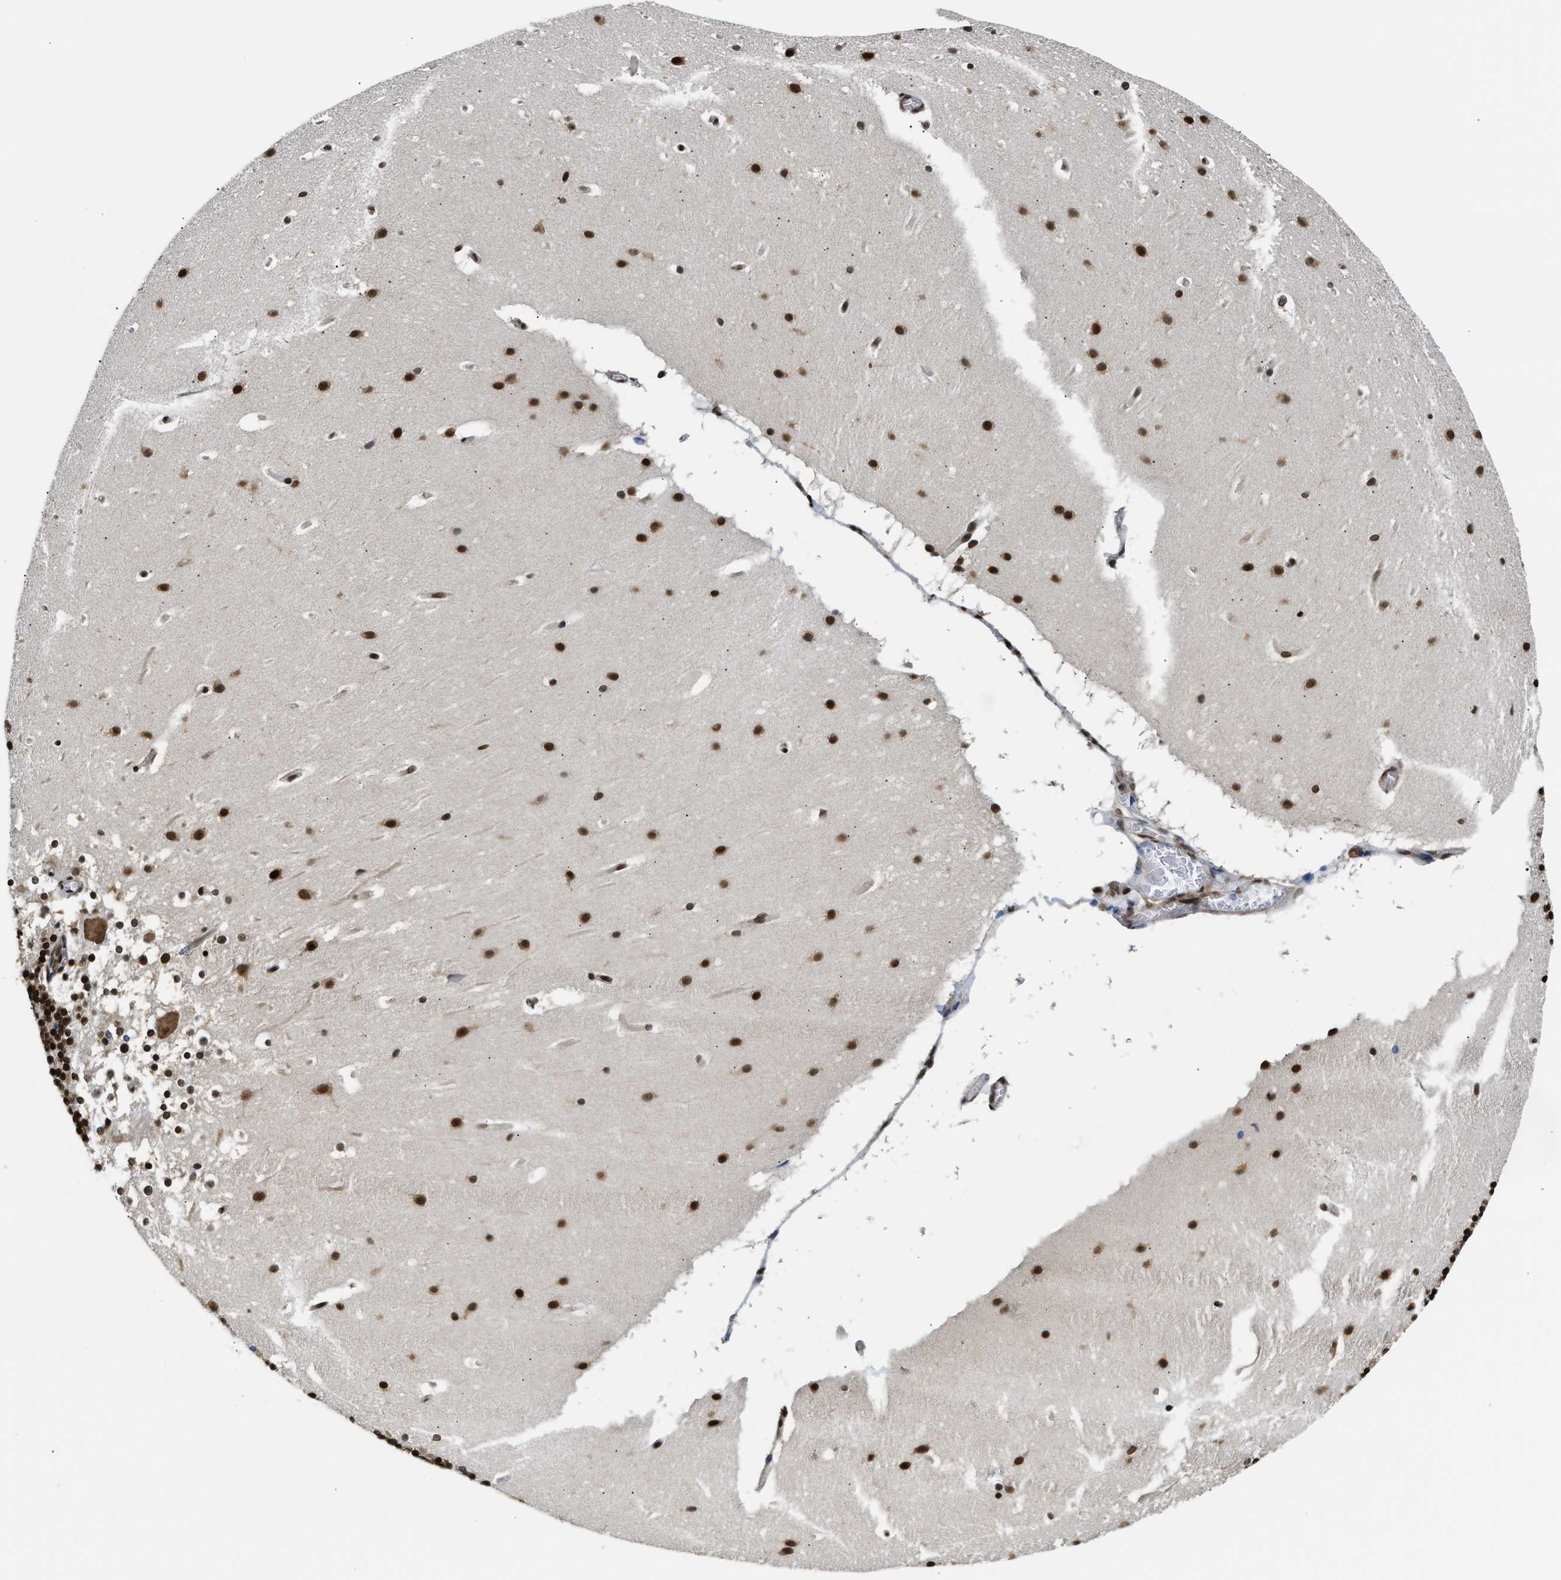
{"staining": {"intensity": "strong", "quantity": ">75%", "location": "cytoplasmic/membranous,nuclear"}, "tissue": "cerebellum", "cell_type": "Cells in granular layer", "image_type": "normal", "snomed": [{"axis": "morphology", "description": "Normal tissue, NOS"}, {"axis": "topography", "description": "Cerebellum"}], "caption": "Brown immunohistochemical staining in benign human cerebellum displays strong cytoplasmic/membranous,nuclear expression in about >75% of cells in granular layer. (brown staining indicates protein expression, while blue staining denotes nuclei).", "gene": "CCNDBP1", "patient": {"sex": "female", "age": 19}}